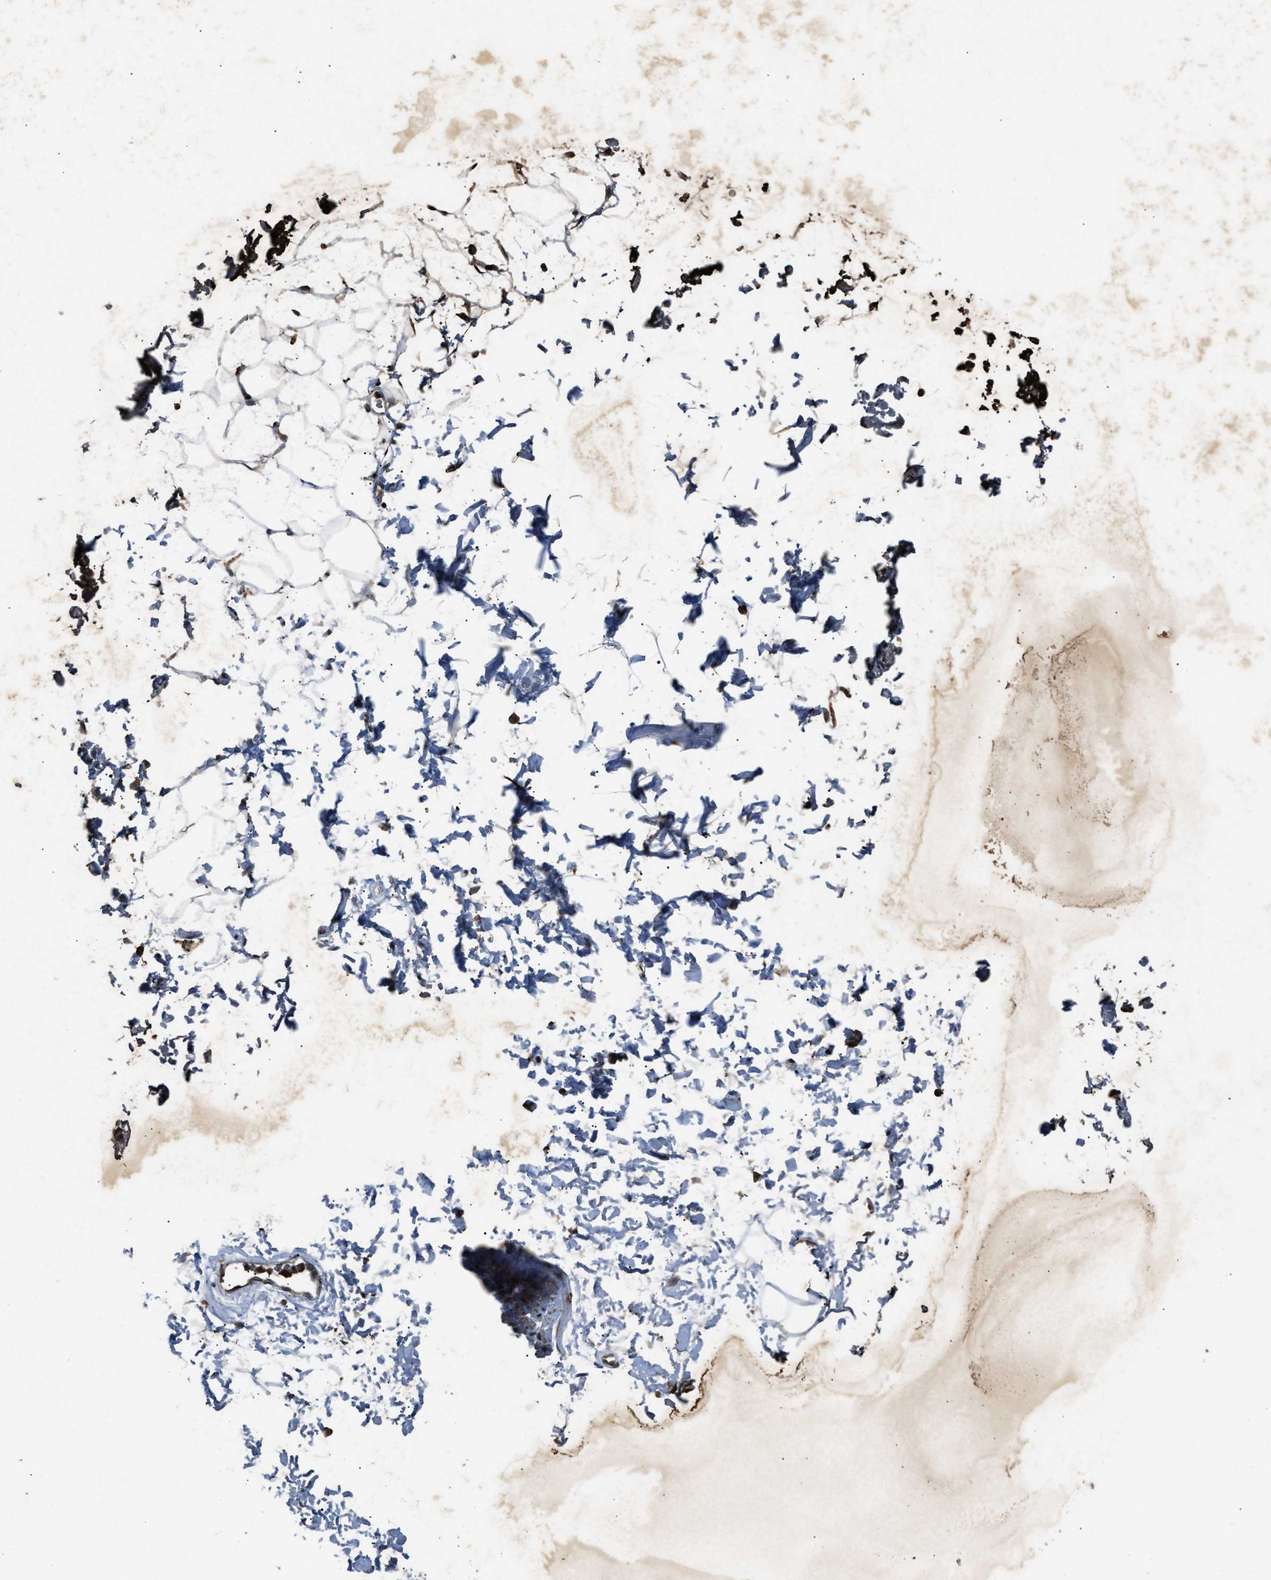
{"staining": {"intensity": "weak", "quantity": "25%-75%", "location": "cytoplasmic/membranous"}, "tissue": "adipose tissue", "cell_type": "Adipocytes", "image_type": "normal", "snomed": [{"axis": "morphology", "description": "Normal tissue, NOS"}, {"axis": "topography", "description": "Soft tissue"}], "caption": "High-magnification brightfield microscopy of normal adipose tissue stained with DAB (brown) and counterstained with hematoxylin (blue). adipocytes exhibit weak cytoplasmic/membranous staining is identified in about25%-75% of cells.", "gene": "PSMD1", "patient": {"sex": "male", "age": 72}}